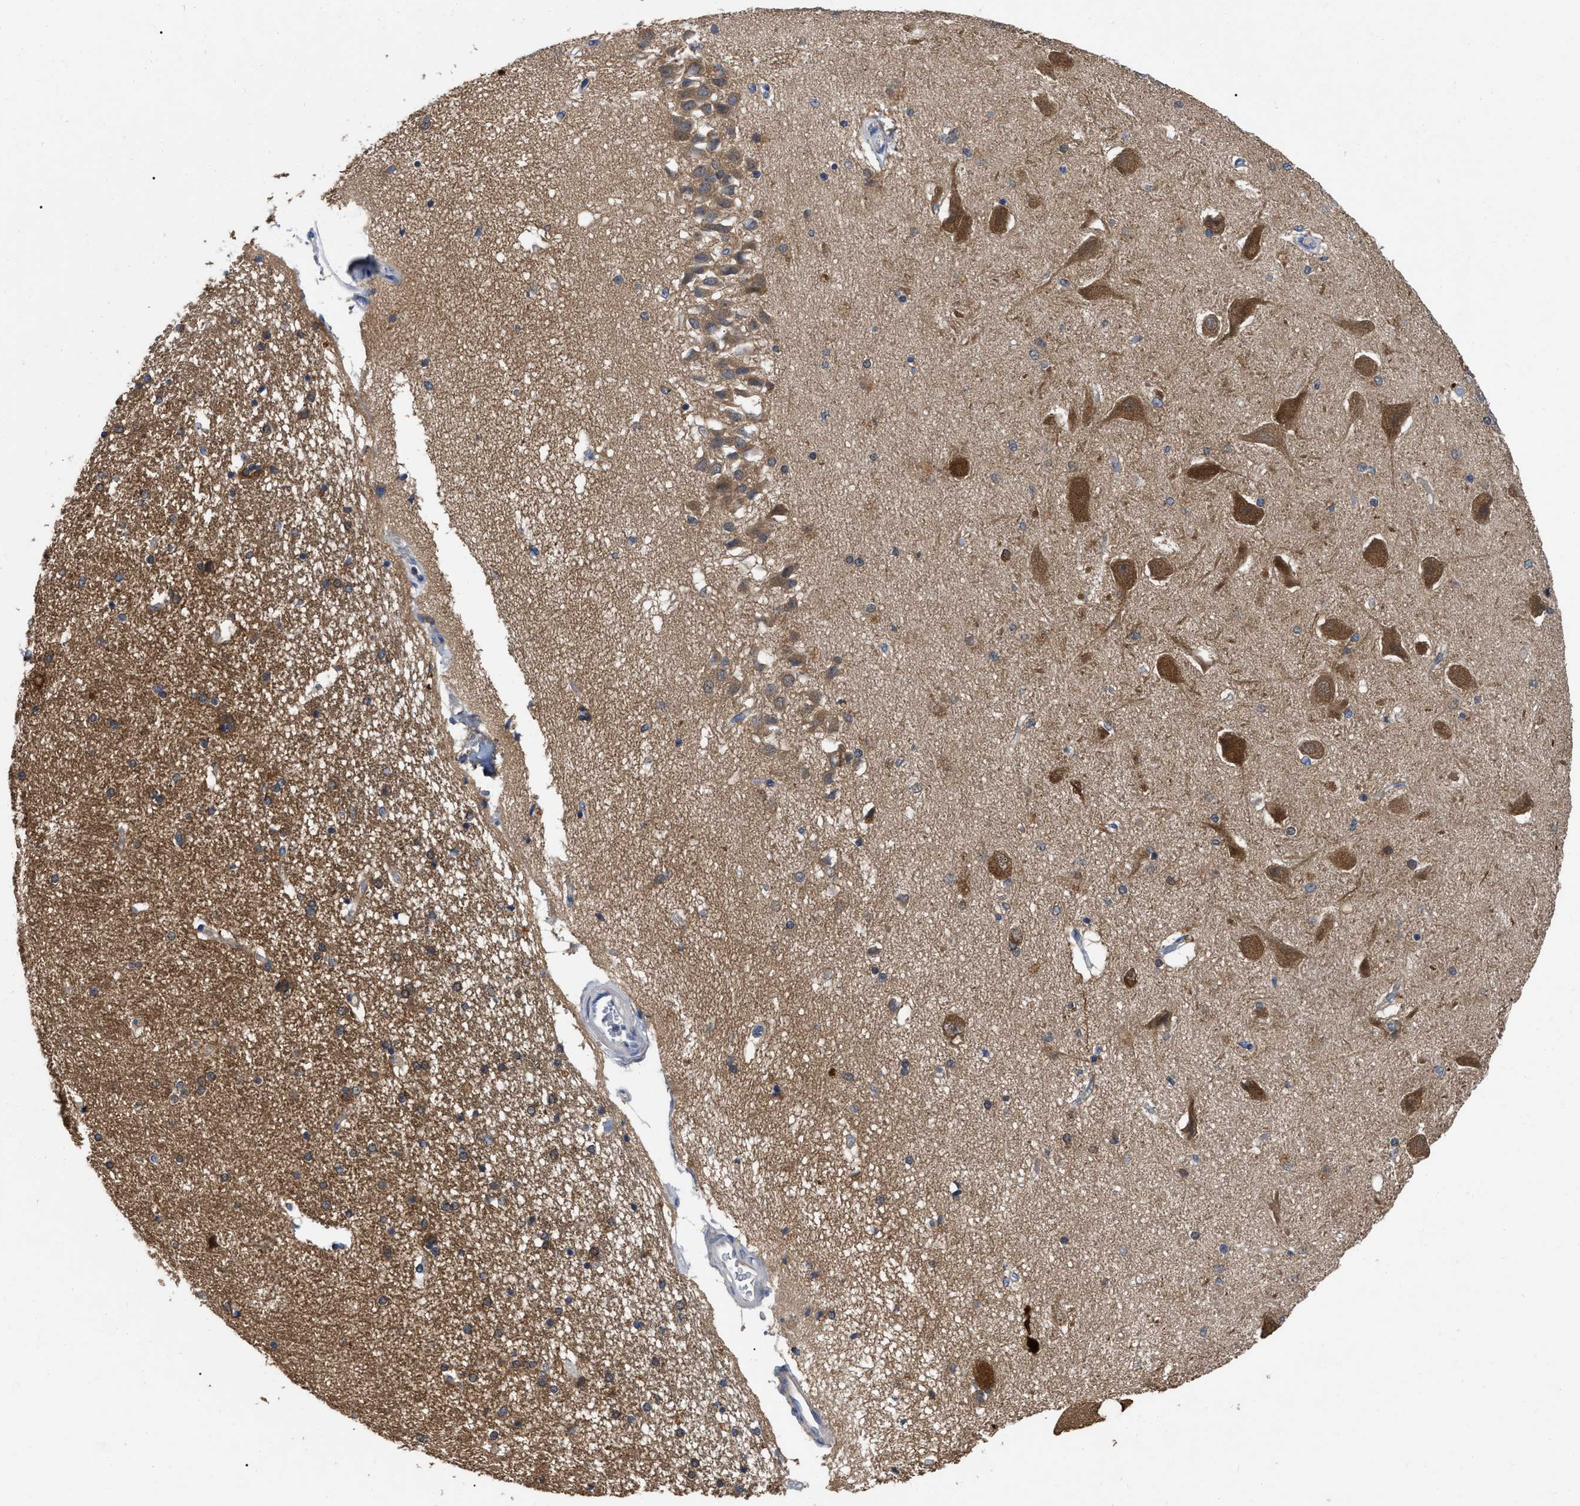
{"staining": {"intensity": "moderate", "quantity": ">75%", "location": "cytoplasmic/membranous"}, "tissue": "hippocampus", "cell_type": "Glial cells", "image_type": "normal", "snomed": [{"axis": "morphology", "description": "Normal tissue, NOS"}, {"axis": "topography", "description": "Hippocampus"}], "caption": "Immunohistochemical staining of benign human hippocampus shows >75% levels of moderate cytoplasmic/membranous protein staining in about >75% of glial cells. The protein of interest is stained brown, and the nuclei are stained in blue (DAB IHC with brightfield microscopy, high magnification).", "gene": "RAP1GDS1", "patient": {"sex": "female", "age": 54}}